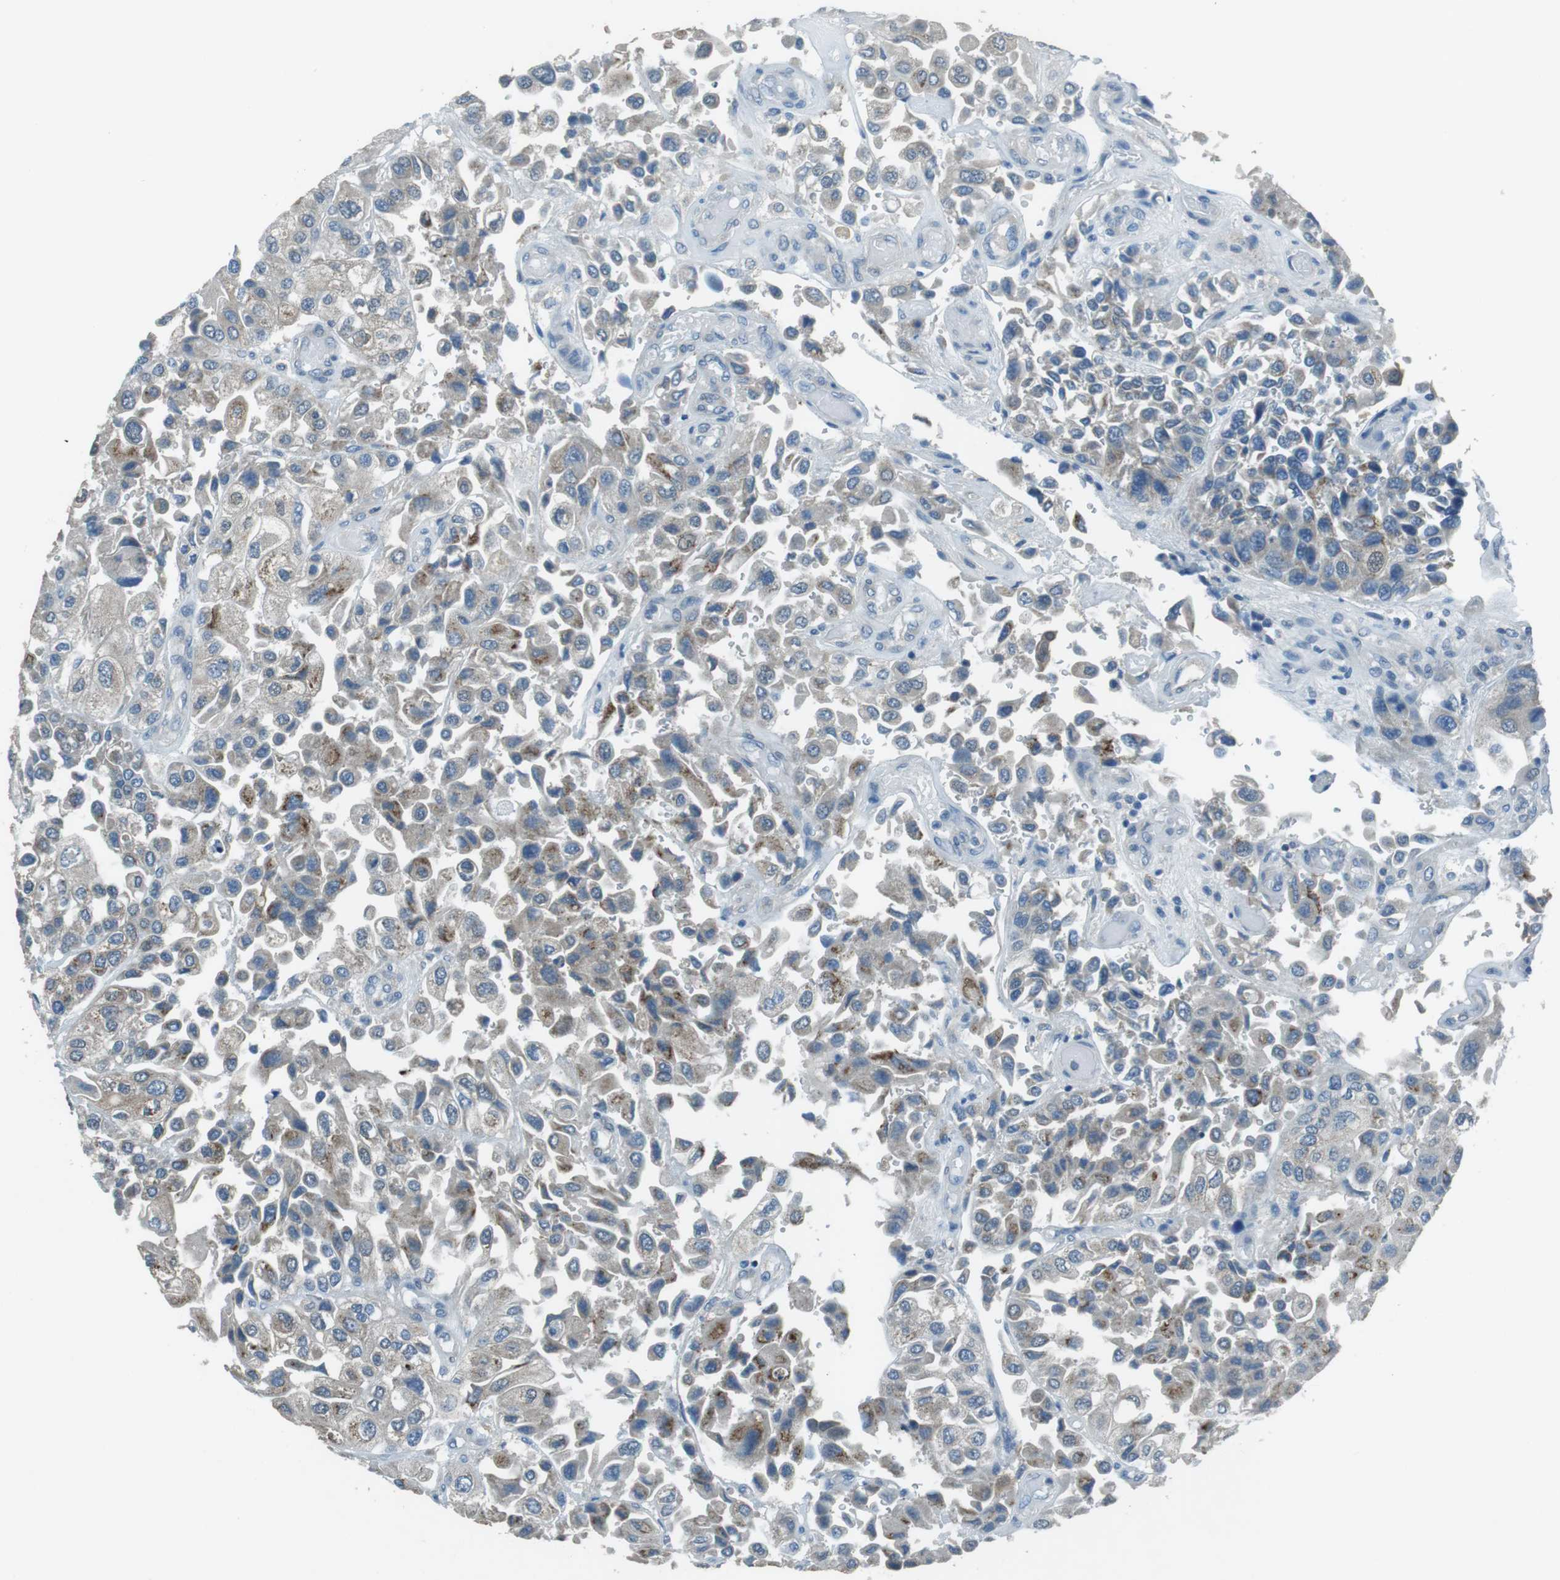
{"staining": {"intensity": "weak", "quantity": "<25%", "location": "cytoplasmic/membranous"}, "tissue": "urothelial cancer", "cell_type": "Tumor cells", "image_type": "cancer", "snomed": [{"axis": "morphology", "description": "Urothelial carcinoma, High grade"}, {"axis": "topography", "description": "Urinary bladder"}], "caption": "IHC of urothelial cancer demonstrates no staining in tumor cells.", "gene": "MFAP3", "patient": {"sex": "female", "age": 64}}